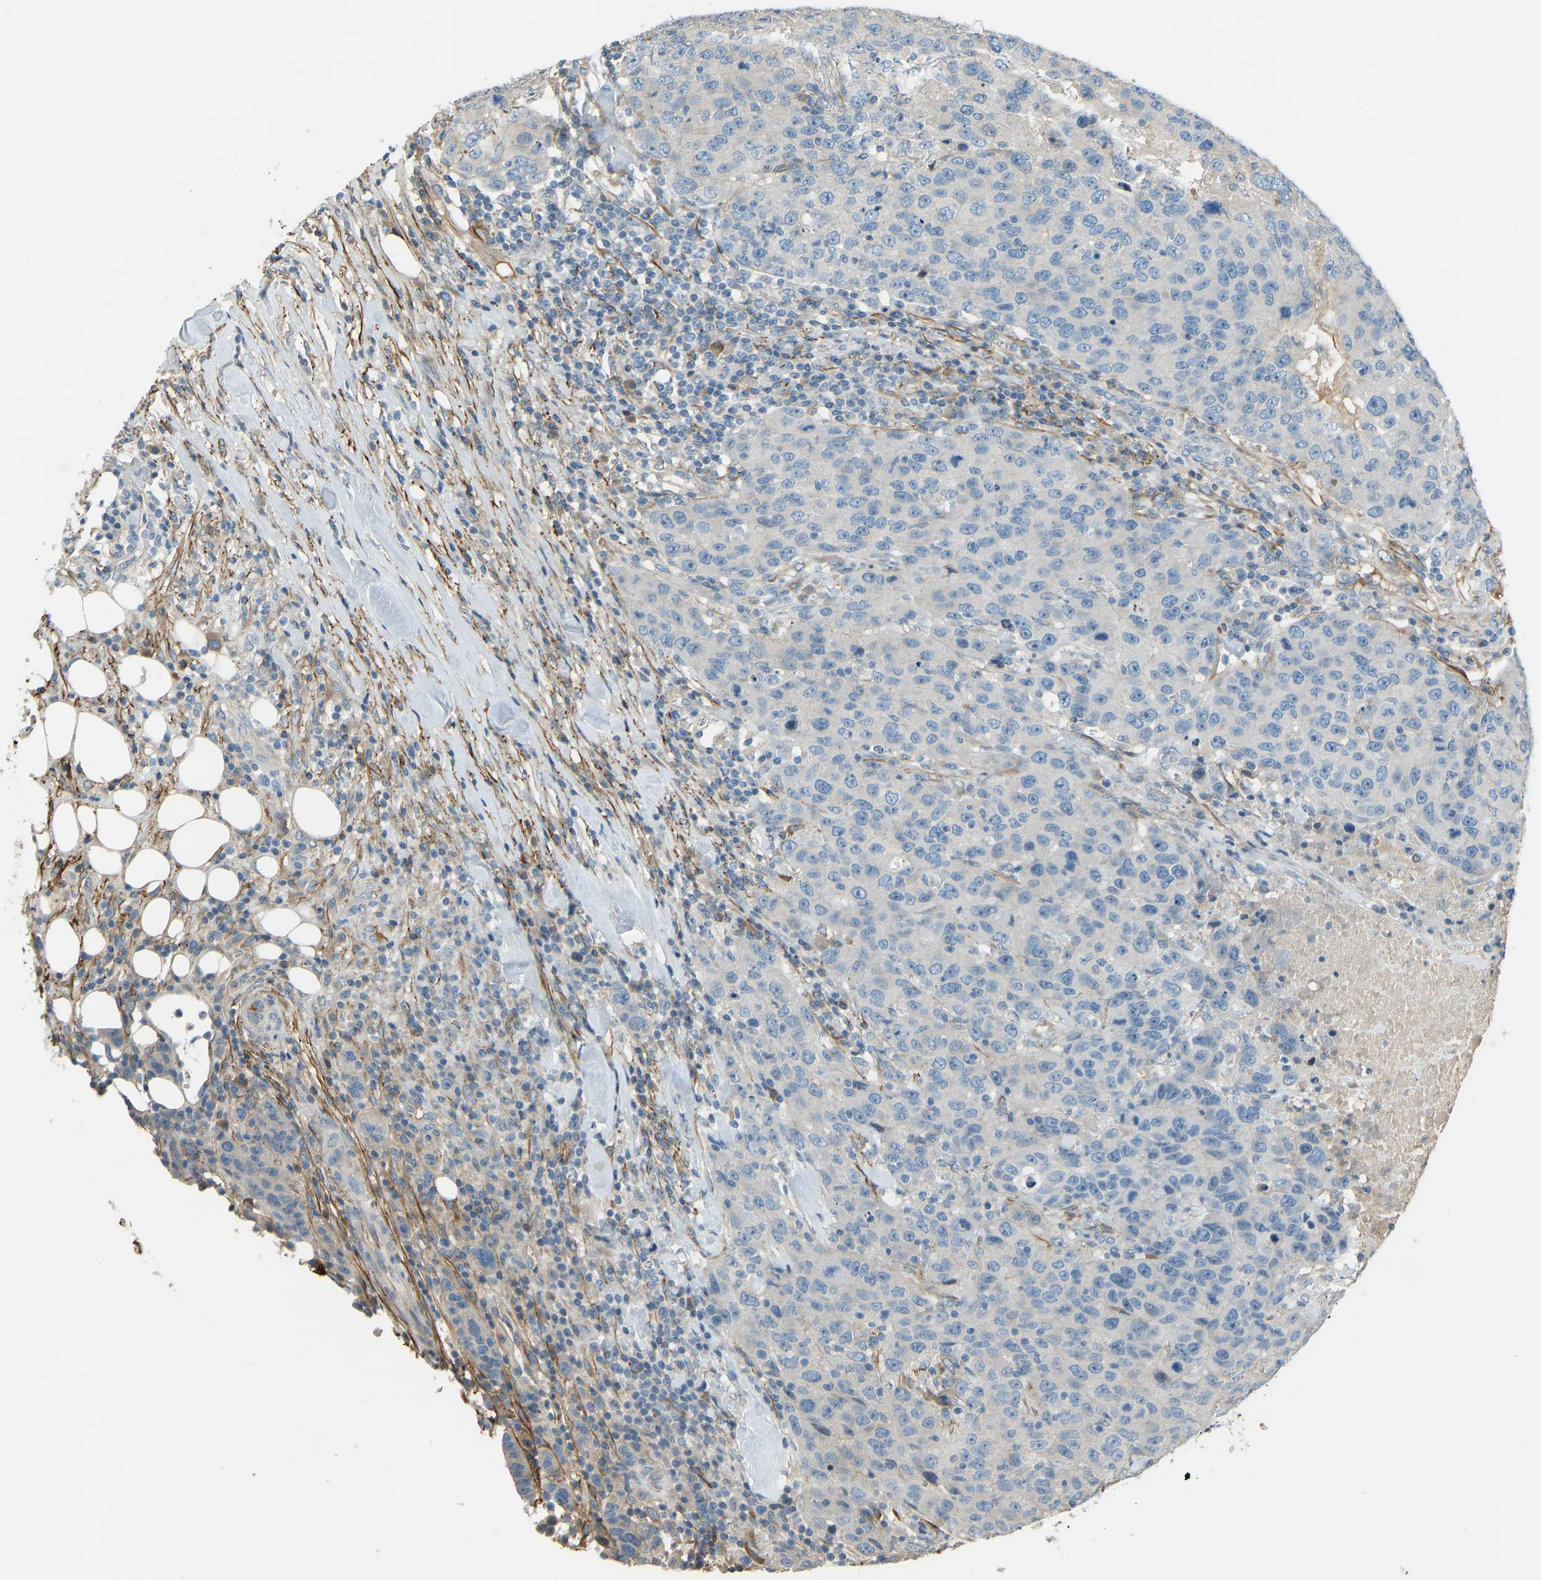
{"staining": {"intensity": "negative", "quantity": "none", "location": "none"}, "tissue": "breast cancer", "cell_type": "Tumor cells", "image_type": "cancer", "snomed": [{"axis": "morphology", "description": "Duct carcinoma"}, {"axis": "topography", "description": "Breast"}], "caption": "Immunohistochemistry image of neoplastic tissue: breast cancer stained with DAB (3,3'-diaminobenzidine) shows no significant protein expression in tumor cells.", "gene": "FBLN2", "patient": {"sex": "female", "age": 37}}